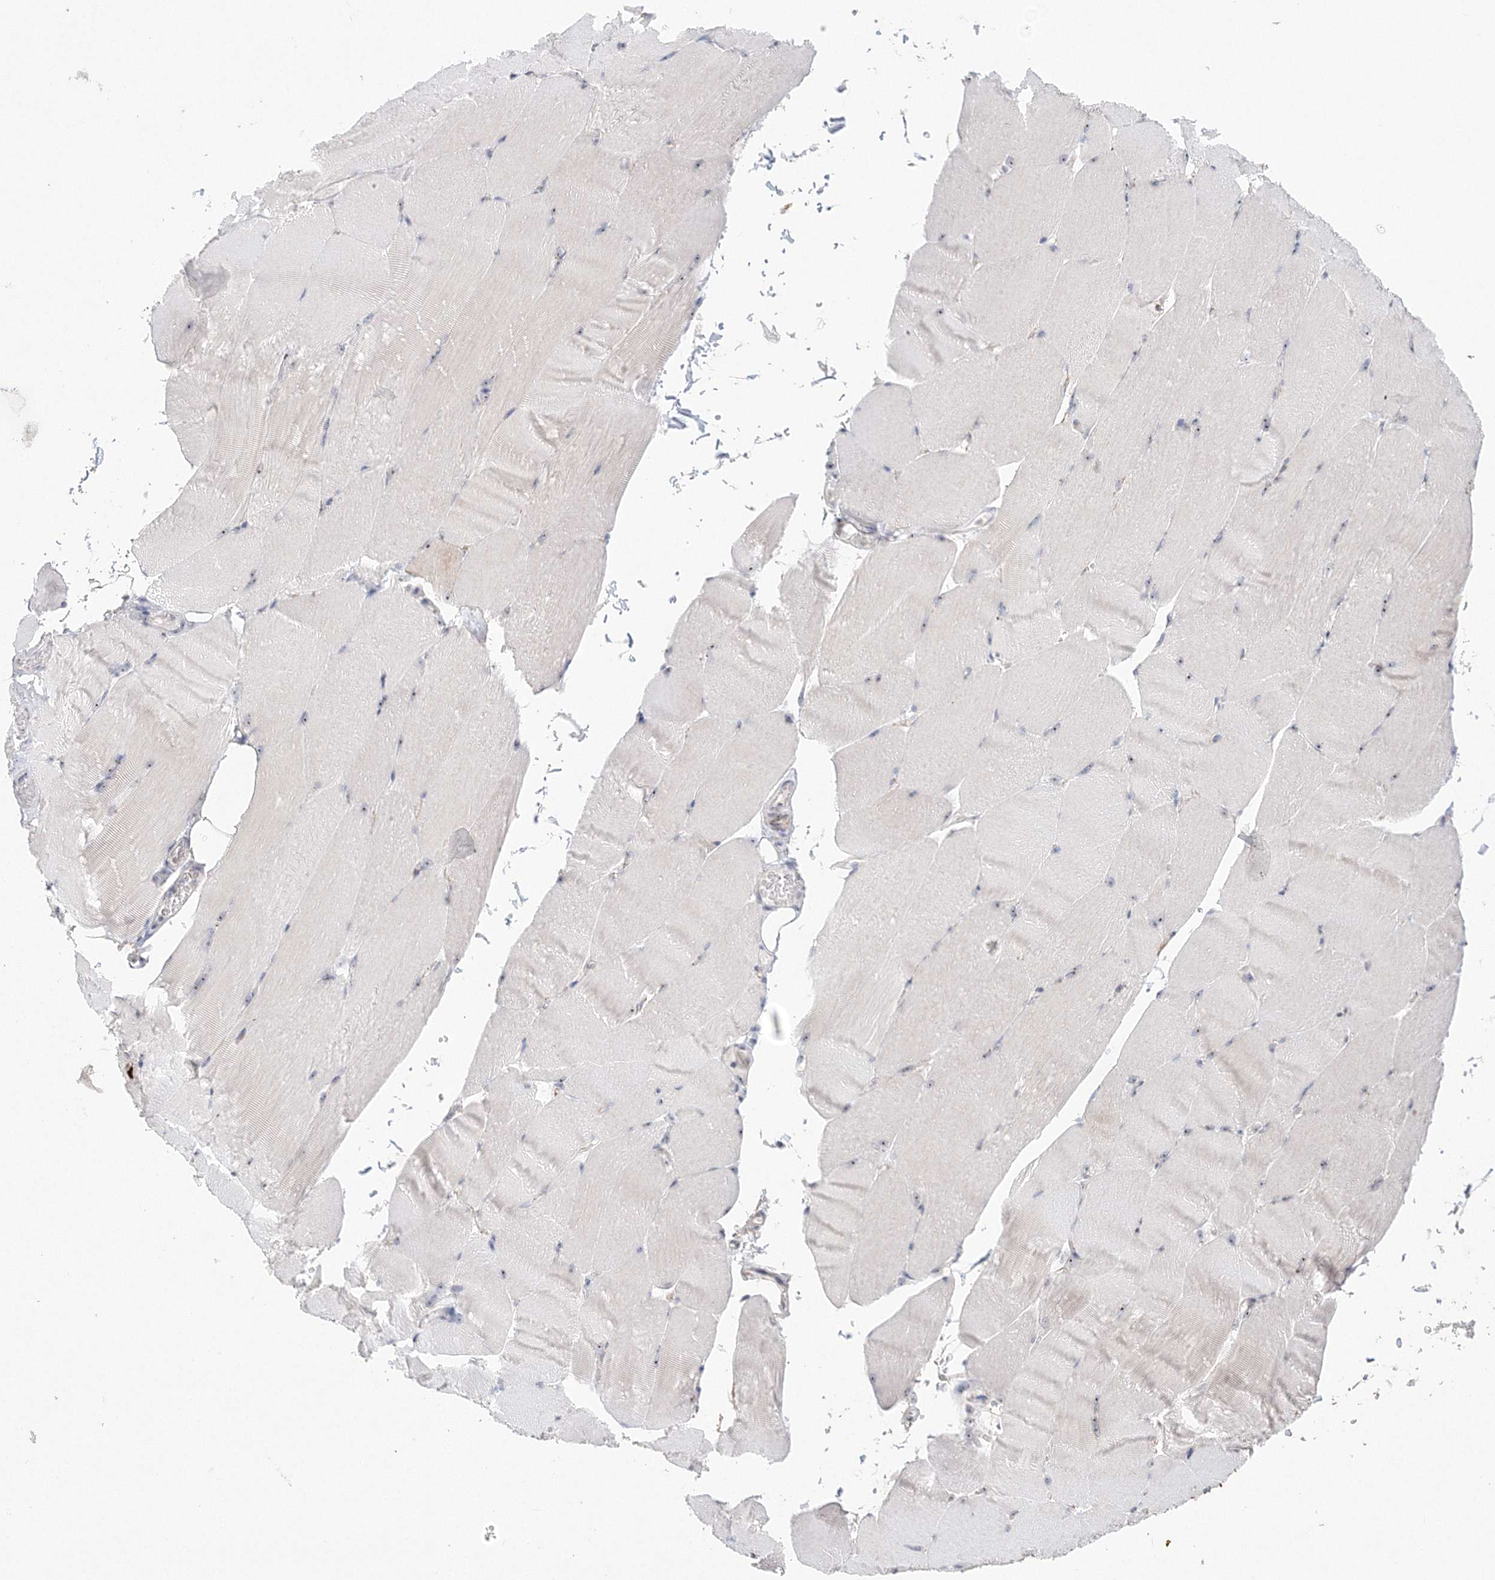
{"staining": {"intensity": "weak", "quantity": "<25%", "location": "cytoplasmic/membranous"}, "tissue": "skeletal muscle", "cell_type": "Myocytes", "image_type": "normal", "snomed": [{"axis": "morphology", "description": "Normal tissue, NOS"}, {"axis": "topography", "description": "Skeletal muscle"}, {"axis": "topography", "description": "Parathyroid gland"}], "caption": "Immunohistochemistry of unremarkable skeletal muscle demonstrates no positivity in myocytes.", "gene": "SIRT7", "patient": {"sex": "female", "age": 37}}